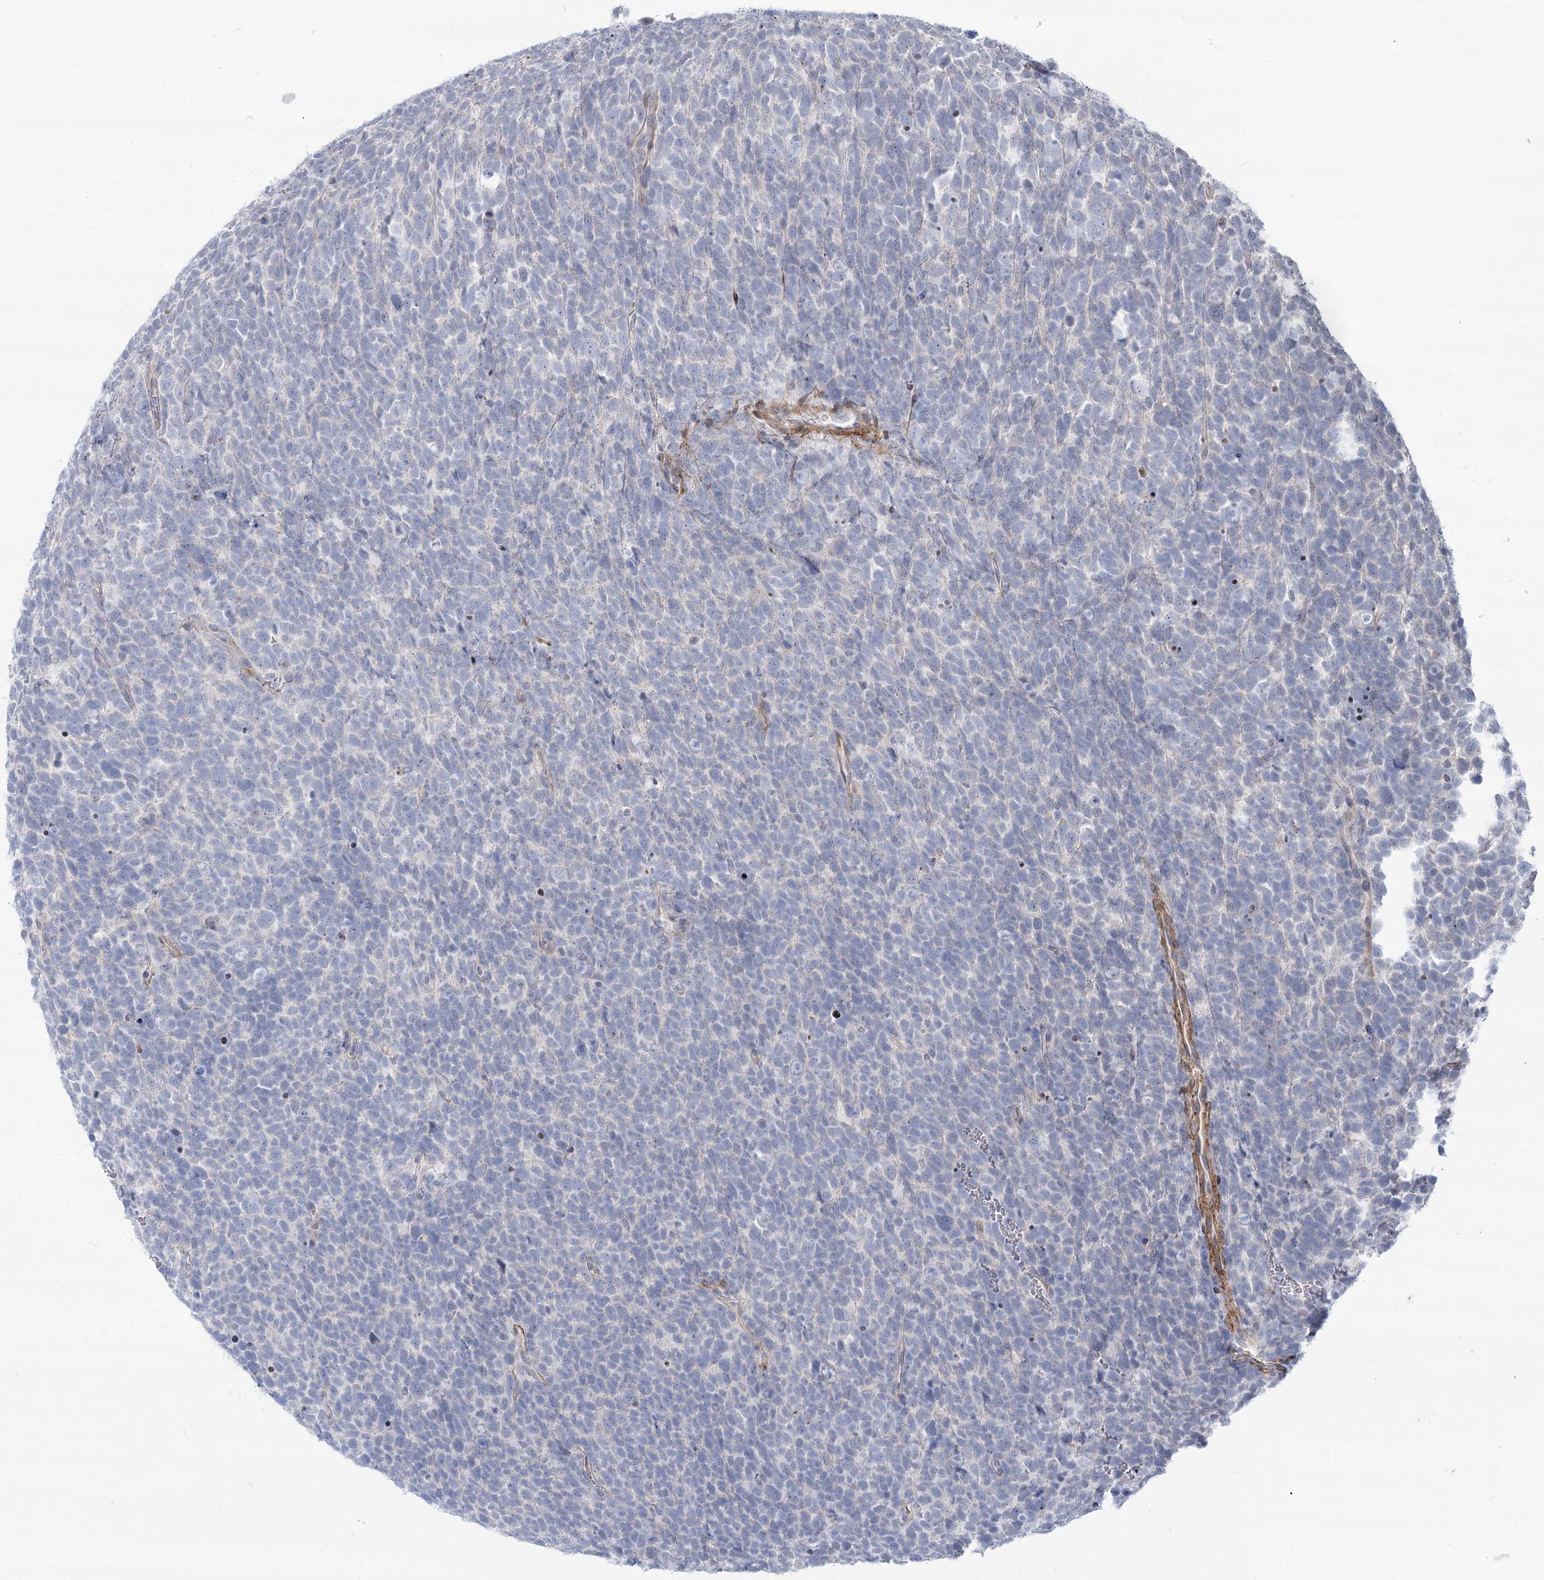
{"staining": {"intensity": "negative", "quantity": "none", "location": "none"}, "tissue": "urothelial cancer", "cell_type": "Tumor cells", "image_type": "cancer", "snomed": [{"axis": "morphology", "description": "Urothelial carcinoma, High grade"}, {"axis": "topography", "description": "Urinary bladder"}], "caption": "An immunohistochemistry photomicrograph of urothelial cancer is shown. There is no staining in tumor cells of urothelial cancer. (Immunohistochemistry, brightfield microscopy, high magnification).", "gene": "ARSI", "patient": {"sex": "female", "age": 82}}